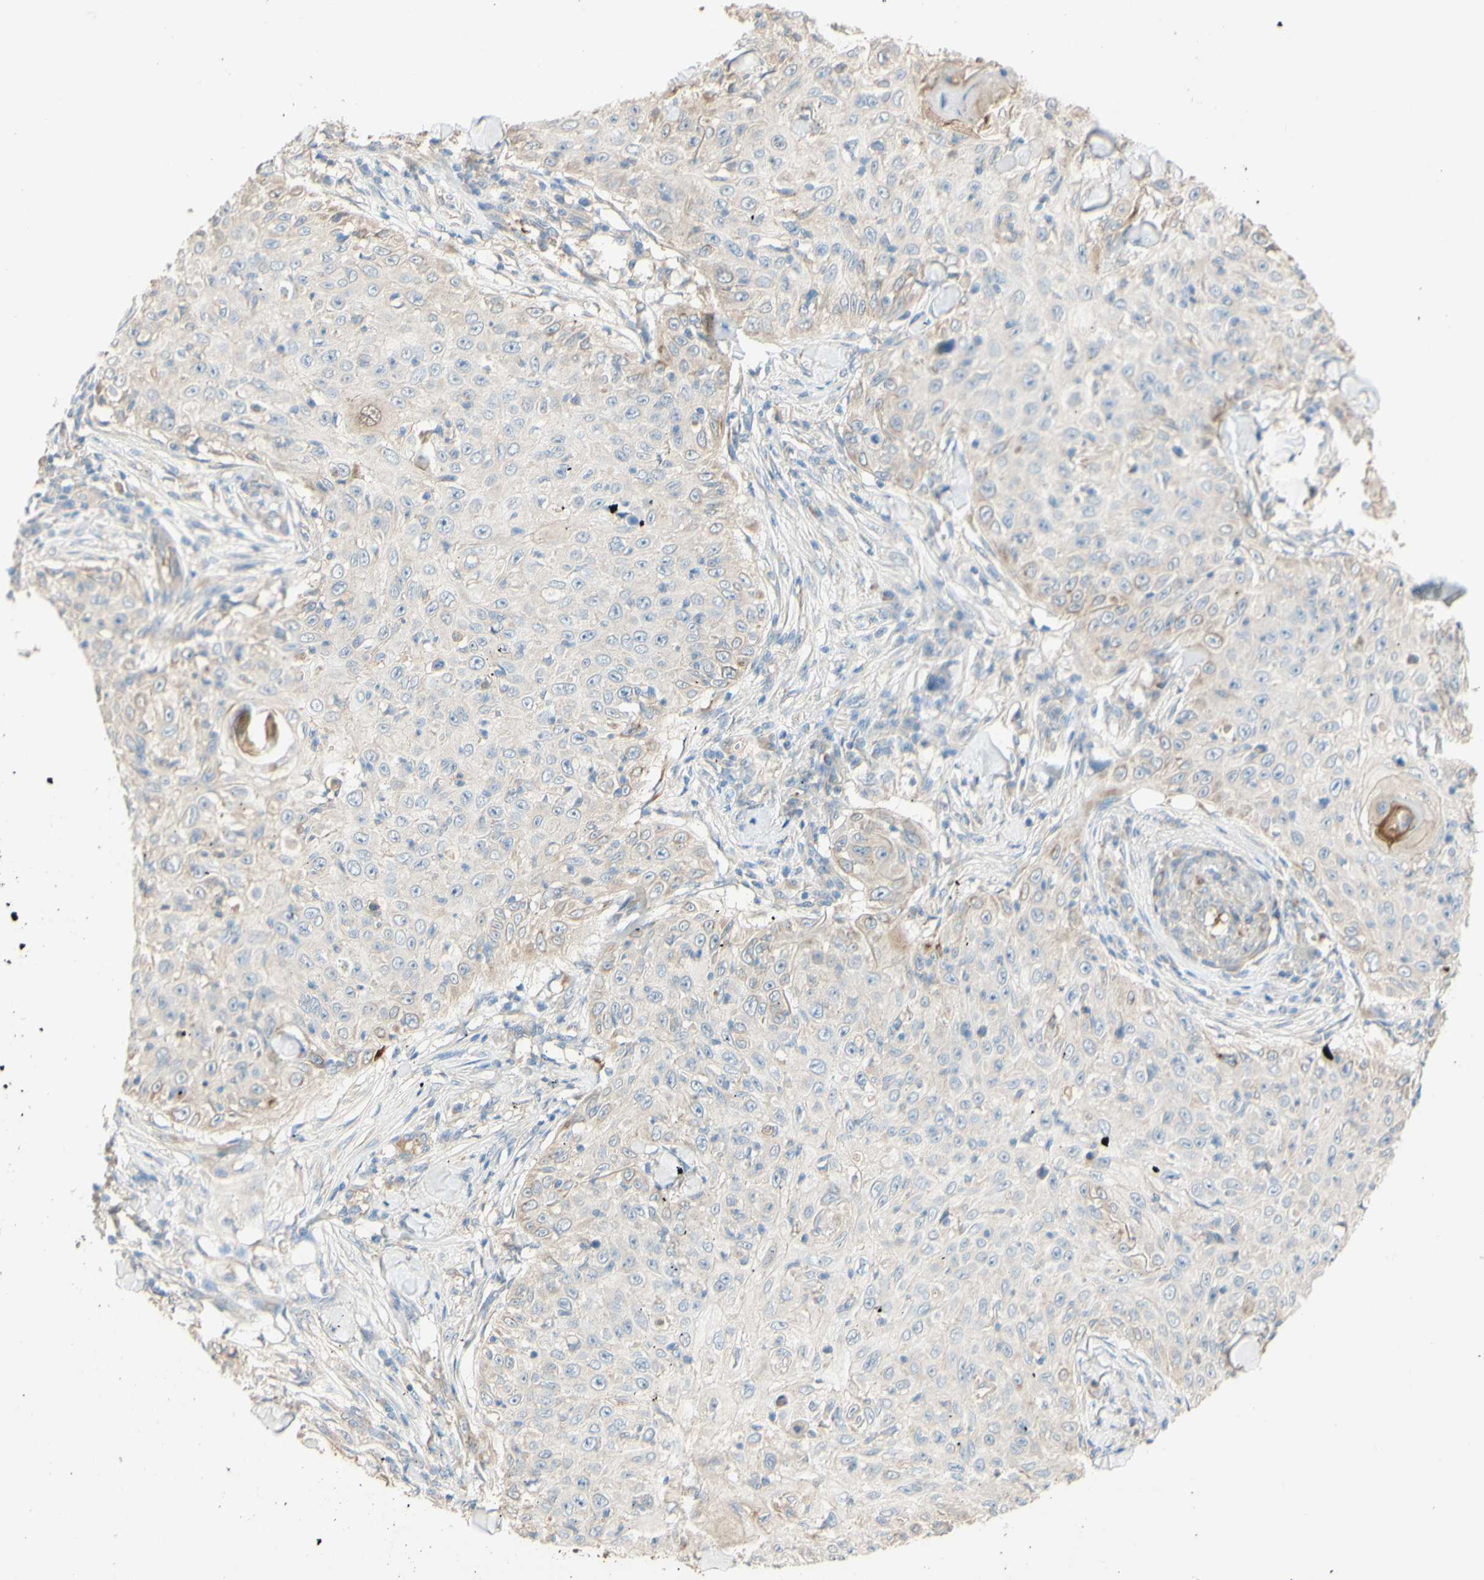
{"staining": {"intensity": "weak", "quantity": "<25%", "location": "cytoplasmic/membranous"}, "tissue": "skin cancer", "cell_type": "Tumor cells", "image_type": "cancer", "snomed": [{"axis": "morphology", "description": "Squamous cell carcinoma, NOS"}, {"axis": "topography", "description": "Skin"}], "caption": "Human squamous cell carcinoma (skin) stained for a protein using immunohistochemistry reveals no expression in tumor cells.", "gene": "DKK3", "patient": {"sex": "male", "age": 86}}